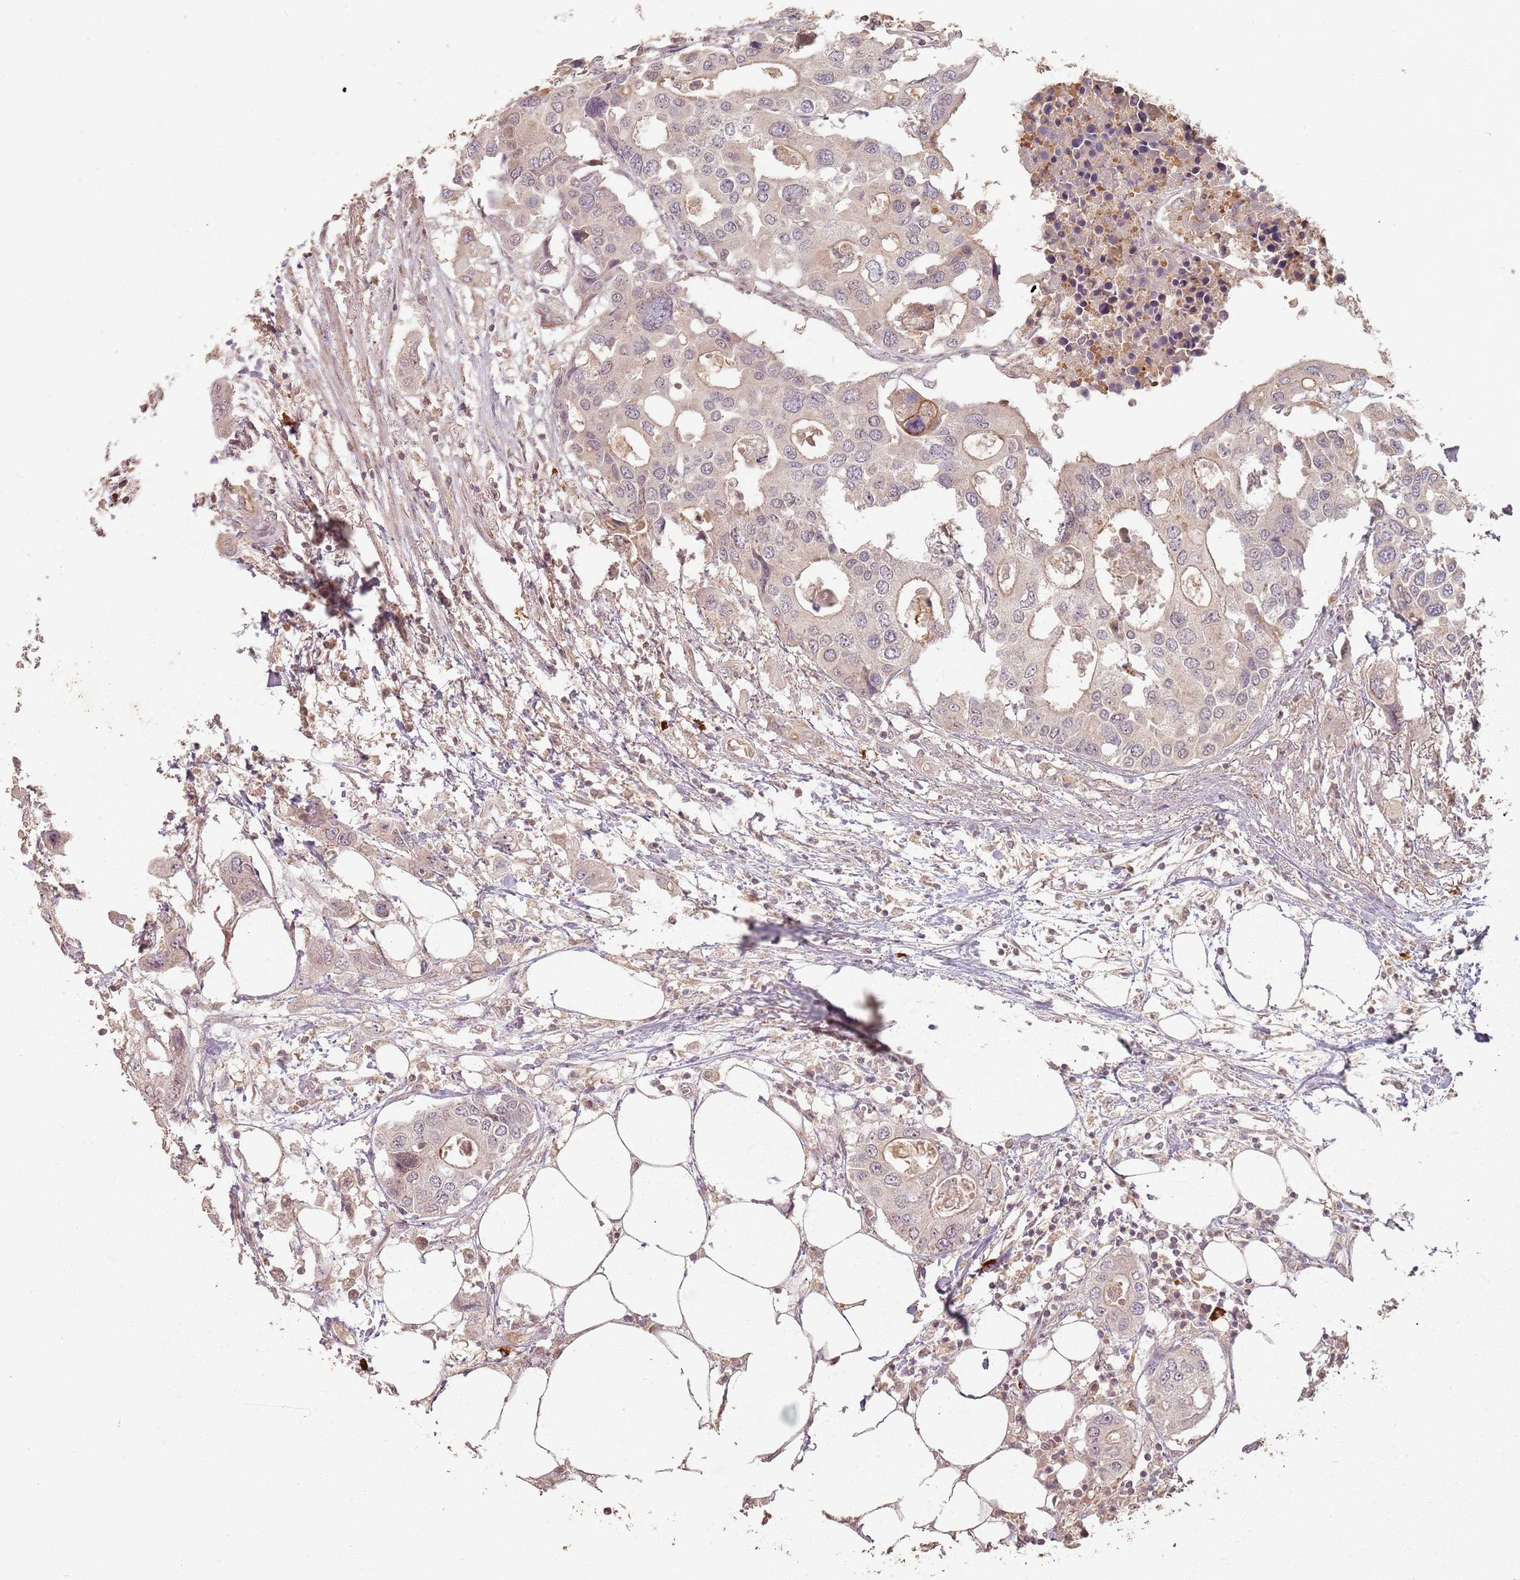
{"staining": {"intensity": "weak", "quantity": "<25%", "location": "cytoplasmic/membranous"}, "tissue": "colorectal cancer", "cell_type": "Tumor cells", "image_type": "cancer", "snomed": [{"axis": "morphology", "description": "Adenocarcinoma, NOS"}, {"axis": "topography", "description": "Colon"}], "caption": "Image shows no protein expression in tumor cells of colorectal cancer (adenocarcinoma) tissue. Nuclei are stained in blue.", "gene": "CCDC168", "patient": {"sex": "male", "age": 77}}